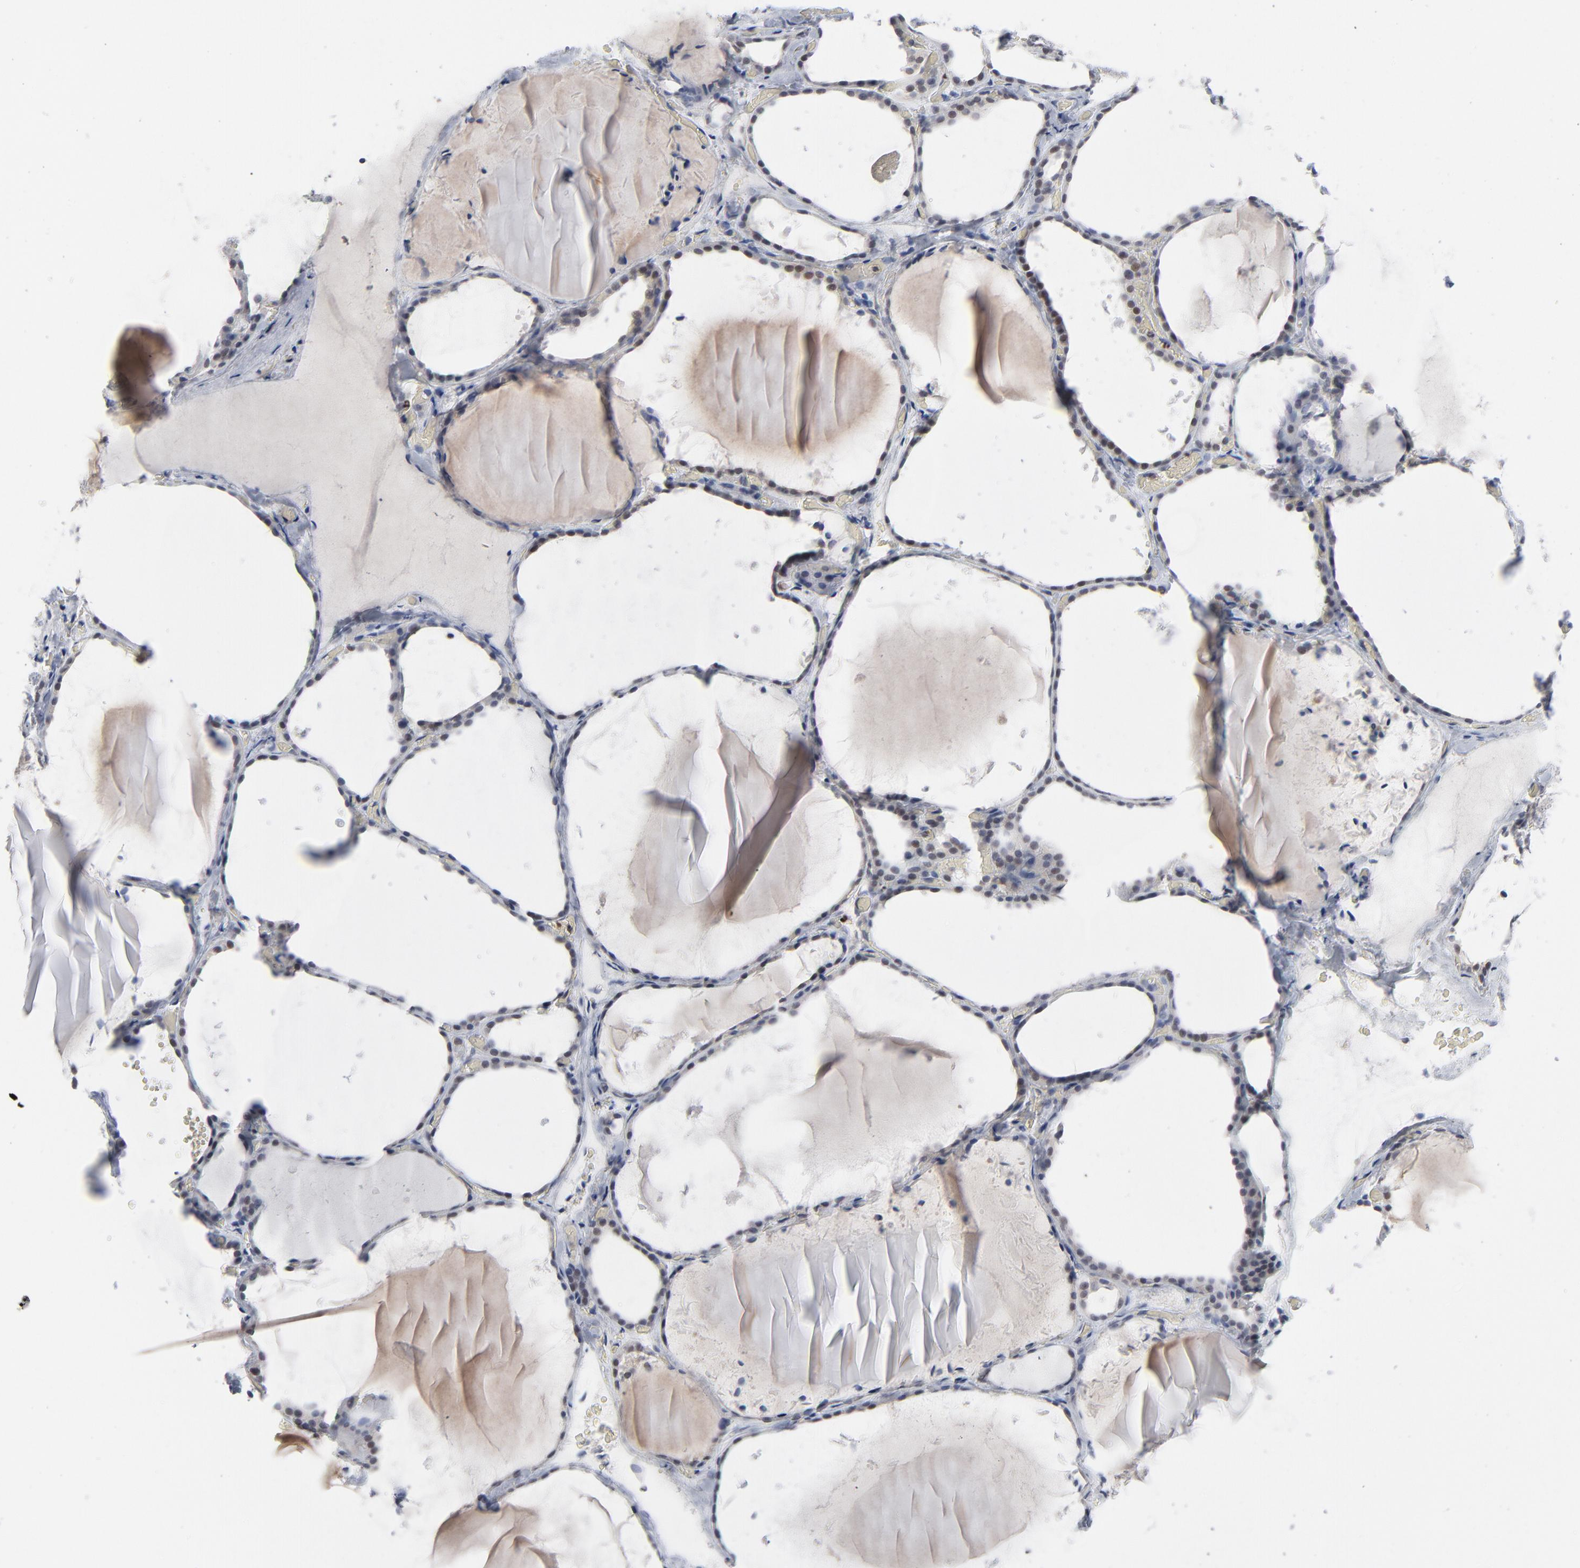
{"staining": {"intensity": "weak", "quantity": "25%-75%", "location": "cytoplasmic/membranous"}, "tissue": "thyroid gland", "cell_type": "Glandular cells", "image_type": "normal", "snomed": [{"axis": "morphology", "description": "Normal tissue, NOS"}, {"axis": "topography", "description": "Thyroid gland"}], "caption": "High-power microscopy captured an immunohistochemistry (IHC) photomicrograph of unremarkable thyroid gland, revealing weak cytoplasmic/membranous staining in about 25%-75% of glandular cells. Nuclei are stained in blue.", "gene": "FOXN2", "patient": {"sex": "female", "age": 22}}